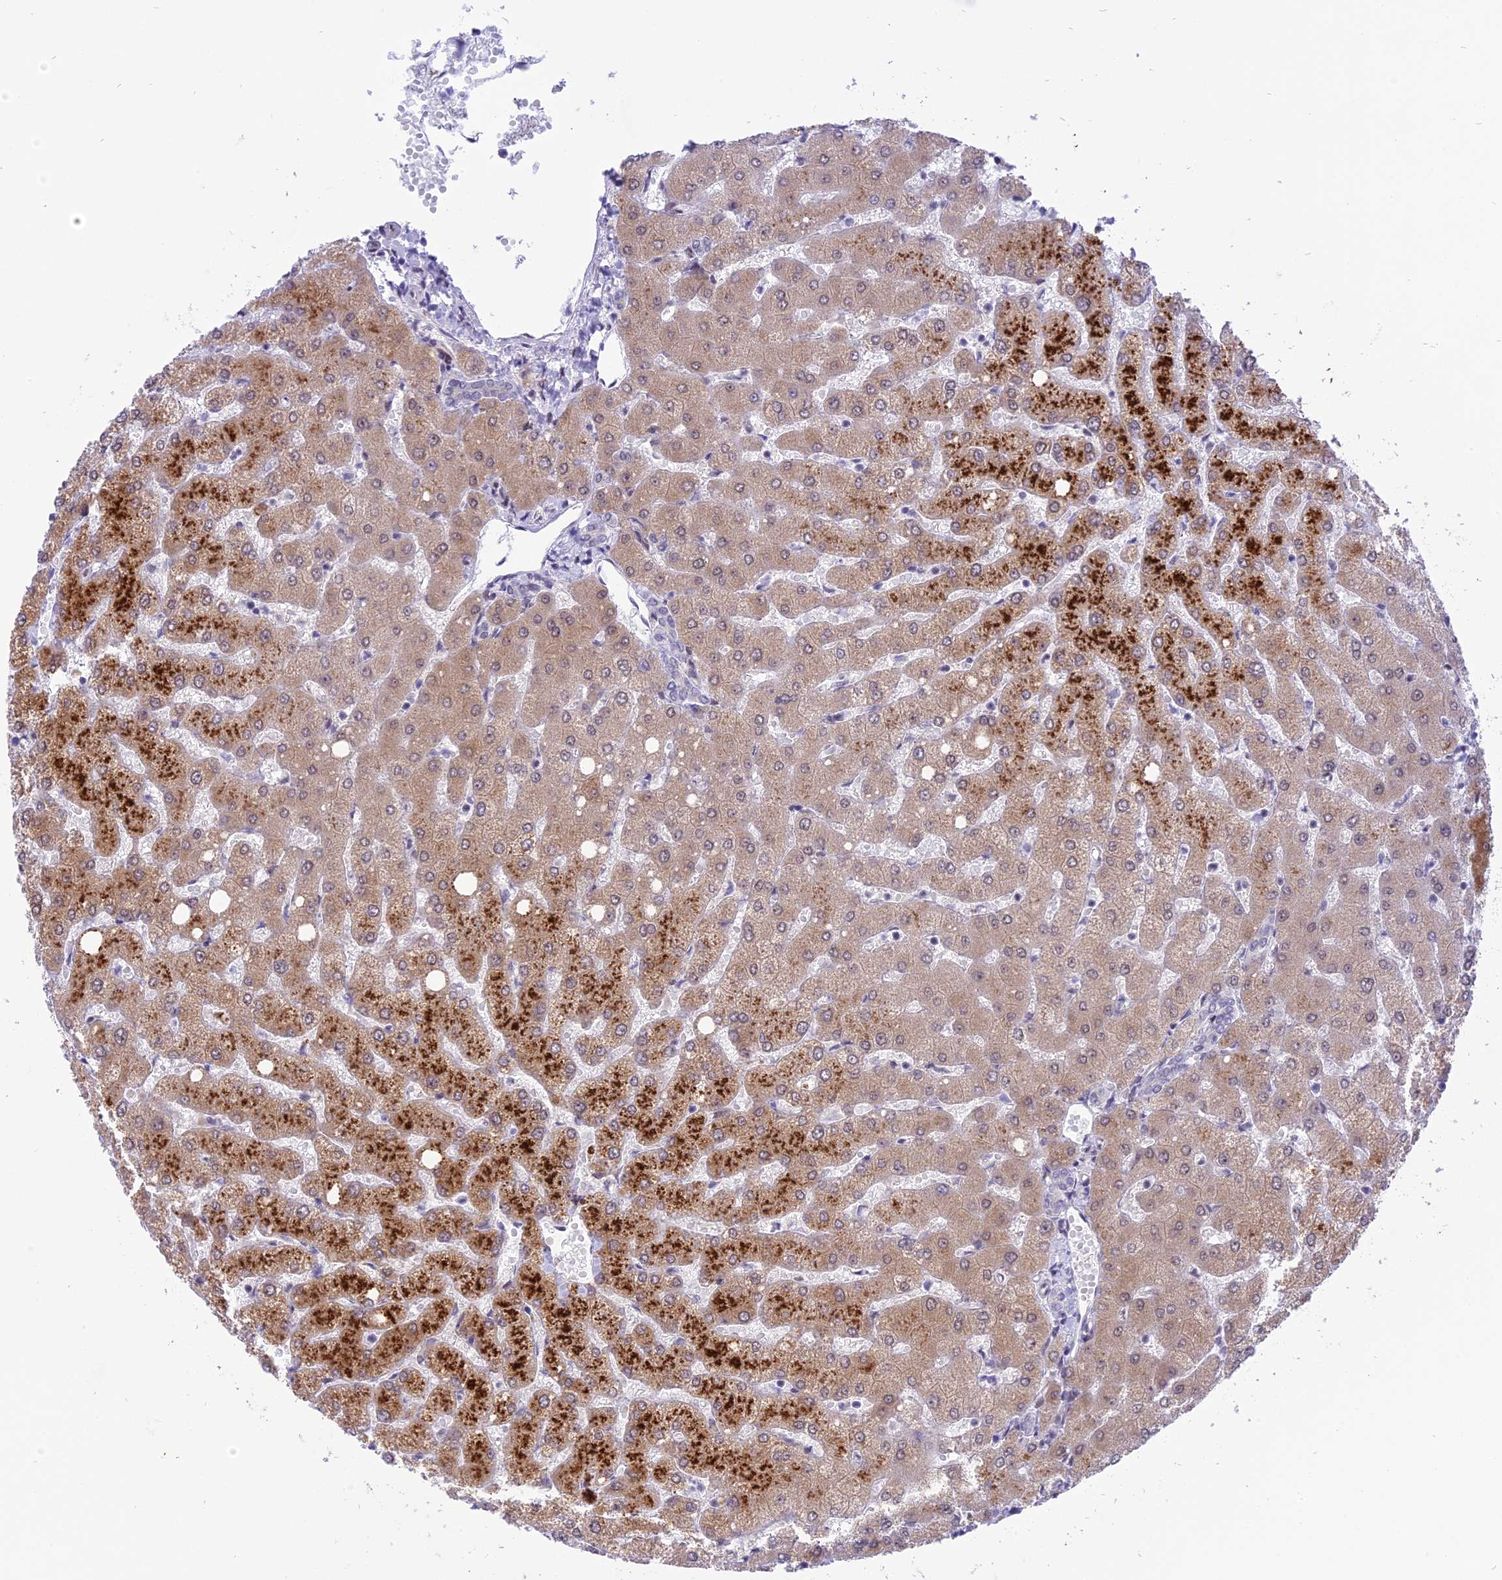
{"staining": {"intensity": "negative", "quantity": "none", "location": "none"}, "tissue": "liver", "cell_type": "Cholangiocytes", "image_type": "normal", "snomed": [{"axis": "morphology", "description": "Normal tissue, NOS"}, {"axis": "topography", "description": "Liver"}], "caption": "A high-resolution image shows immunohistochemistry staining of unremarkable liver, which demonstrates no significant staining in cholangiocytes. (DAB immunohistochemistry visualized using brightfield microscopy, high magnification).", "gene": "ZNF837", "patient": {"sex": "female", "age": 54}}